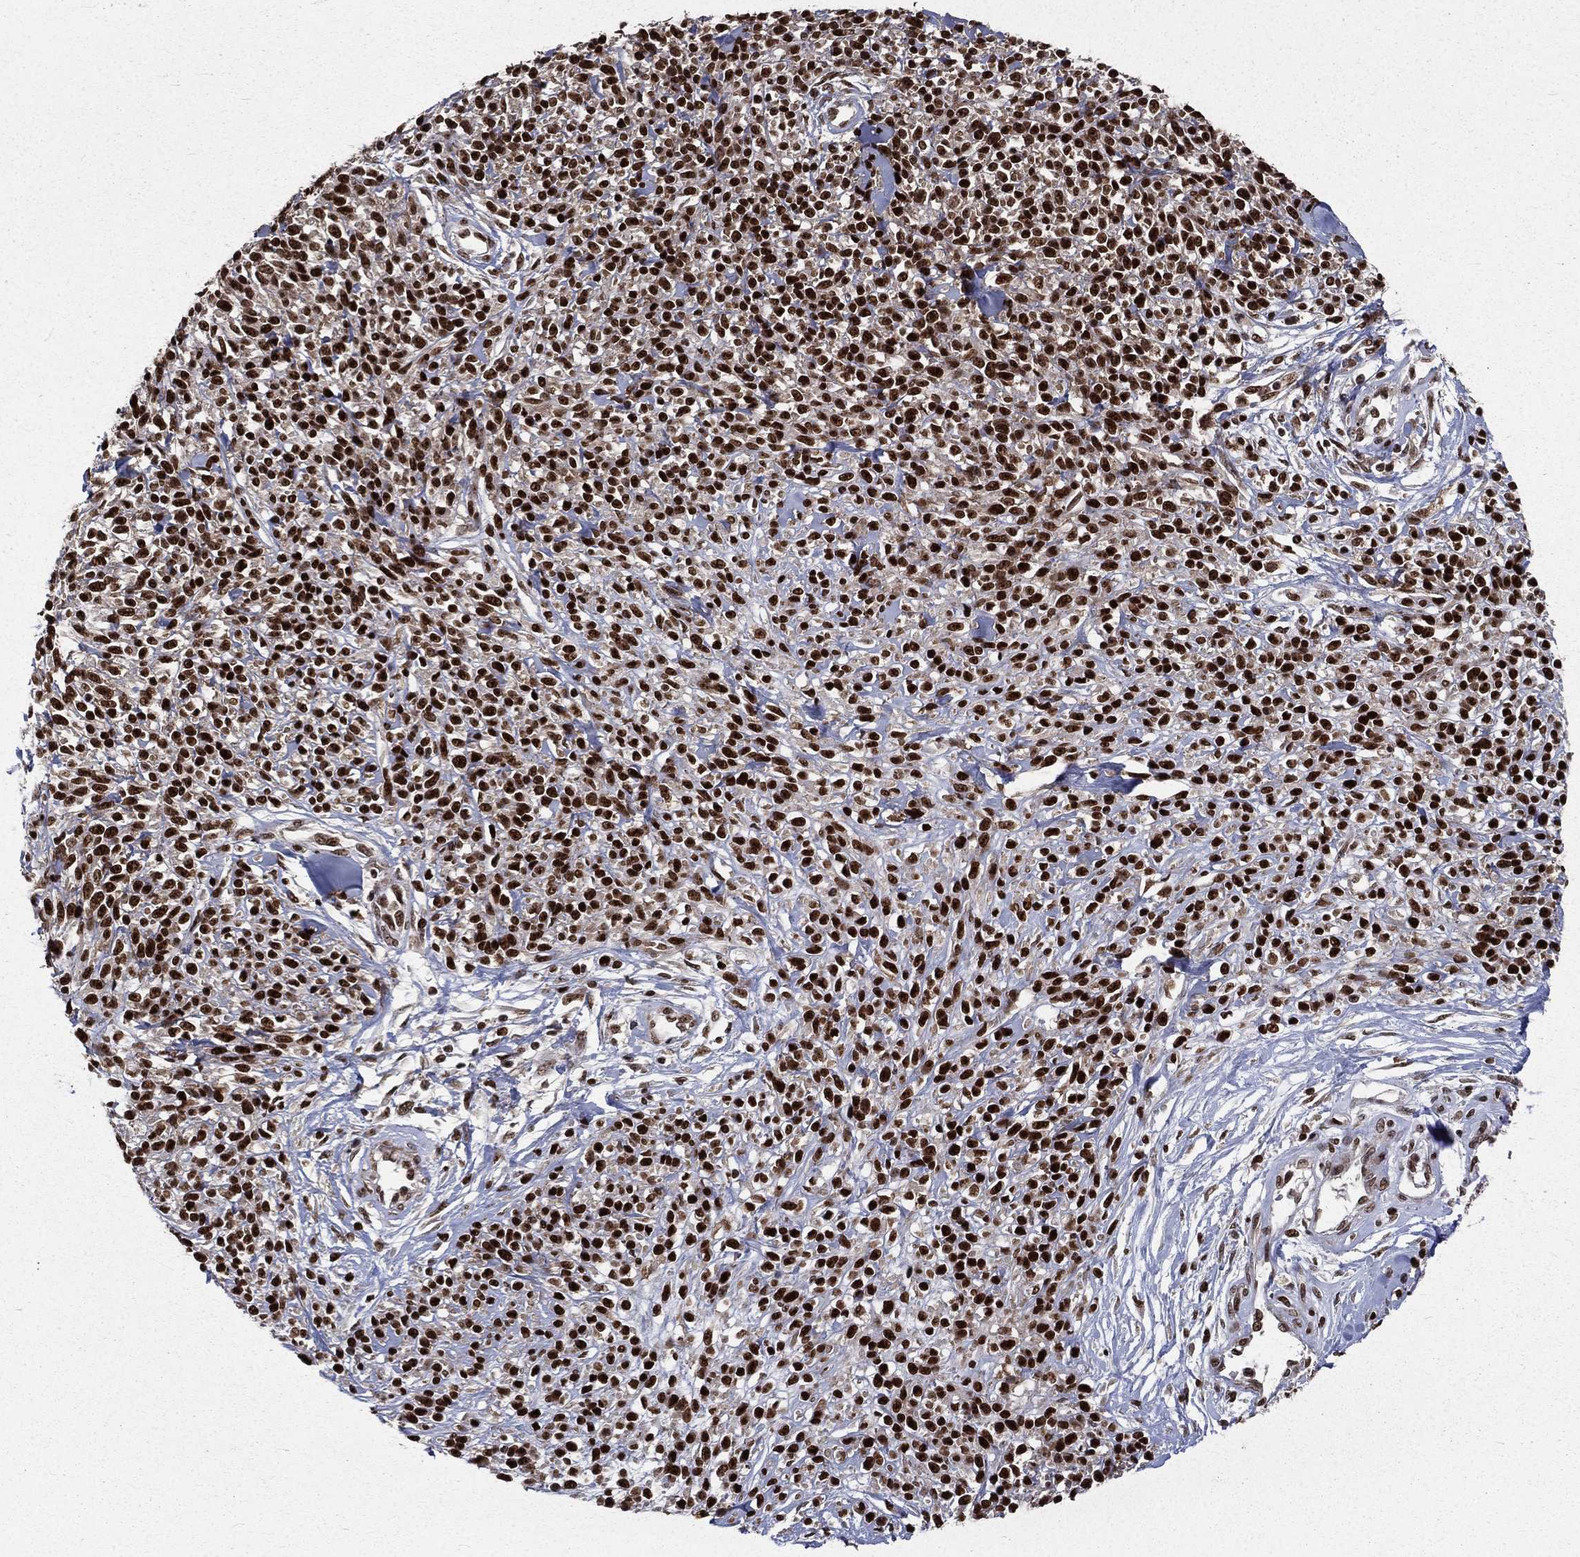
{"staining": {"intensity": "strong", "quantity": ">75%", "location": "nuclear"}, "tissue": "melanoma", "cell_type": "Tumor cells", "image_type": "cancer", "snomed": [{"axis": "morphology", "description": "Malignant melanoma, NOS"}, {"axis": "topography", "description": "Skin"}, {"axis": "topography", "description": "Skin of trunk"}], "caption": "Melanoma stained with immunohistochemistry (IHC) reveals strong nuclear staining in about >75% of tumor cells.", "gene": "POLB", "patient": {"sex": "male", "age": 74}}